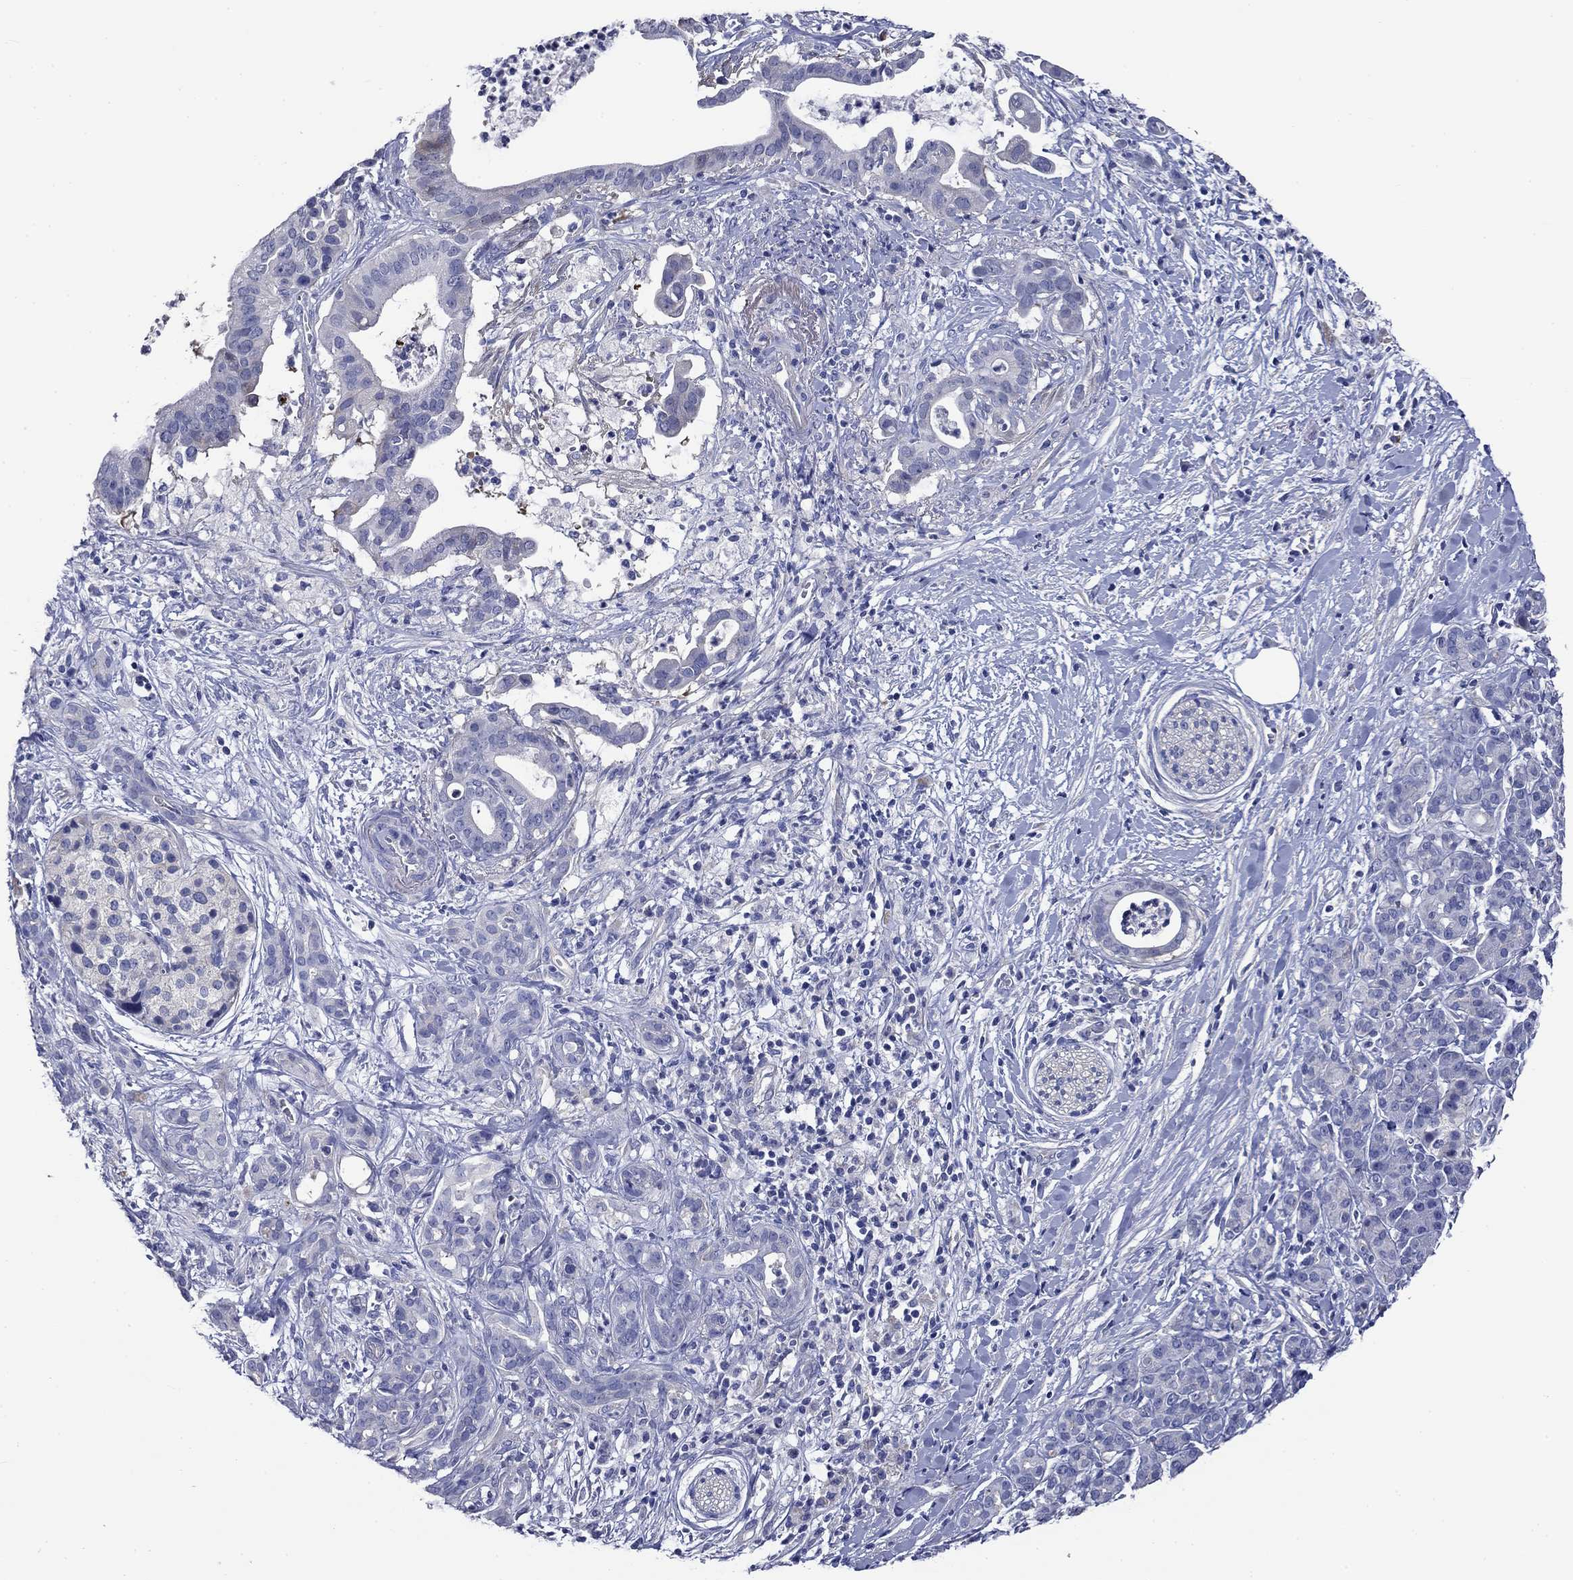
{"staining": {"intensity": "negative", "quantity": "none", "location": "none"}, "tissue": "pancreatic cancer", "cell_type": "Tumor cells", "image_type": "cancer", "snomed": [{"axis": "morphology", "description": "Adenocarcinoma, NOS"}, {"axis": "topography", "description": "Pancreas"}], "caption": "IHC of human pancreatic cancer demonstrates no staining in tumor cells. The staining is performed using DAB (3,3'-diaminobenzidine) brown chromogen with nuclei counter-stained in using hematoxylin.", "gene": "CNDP1", "patient": {"sex": "male", "age": 61}}